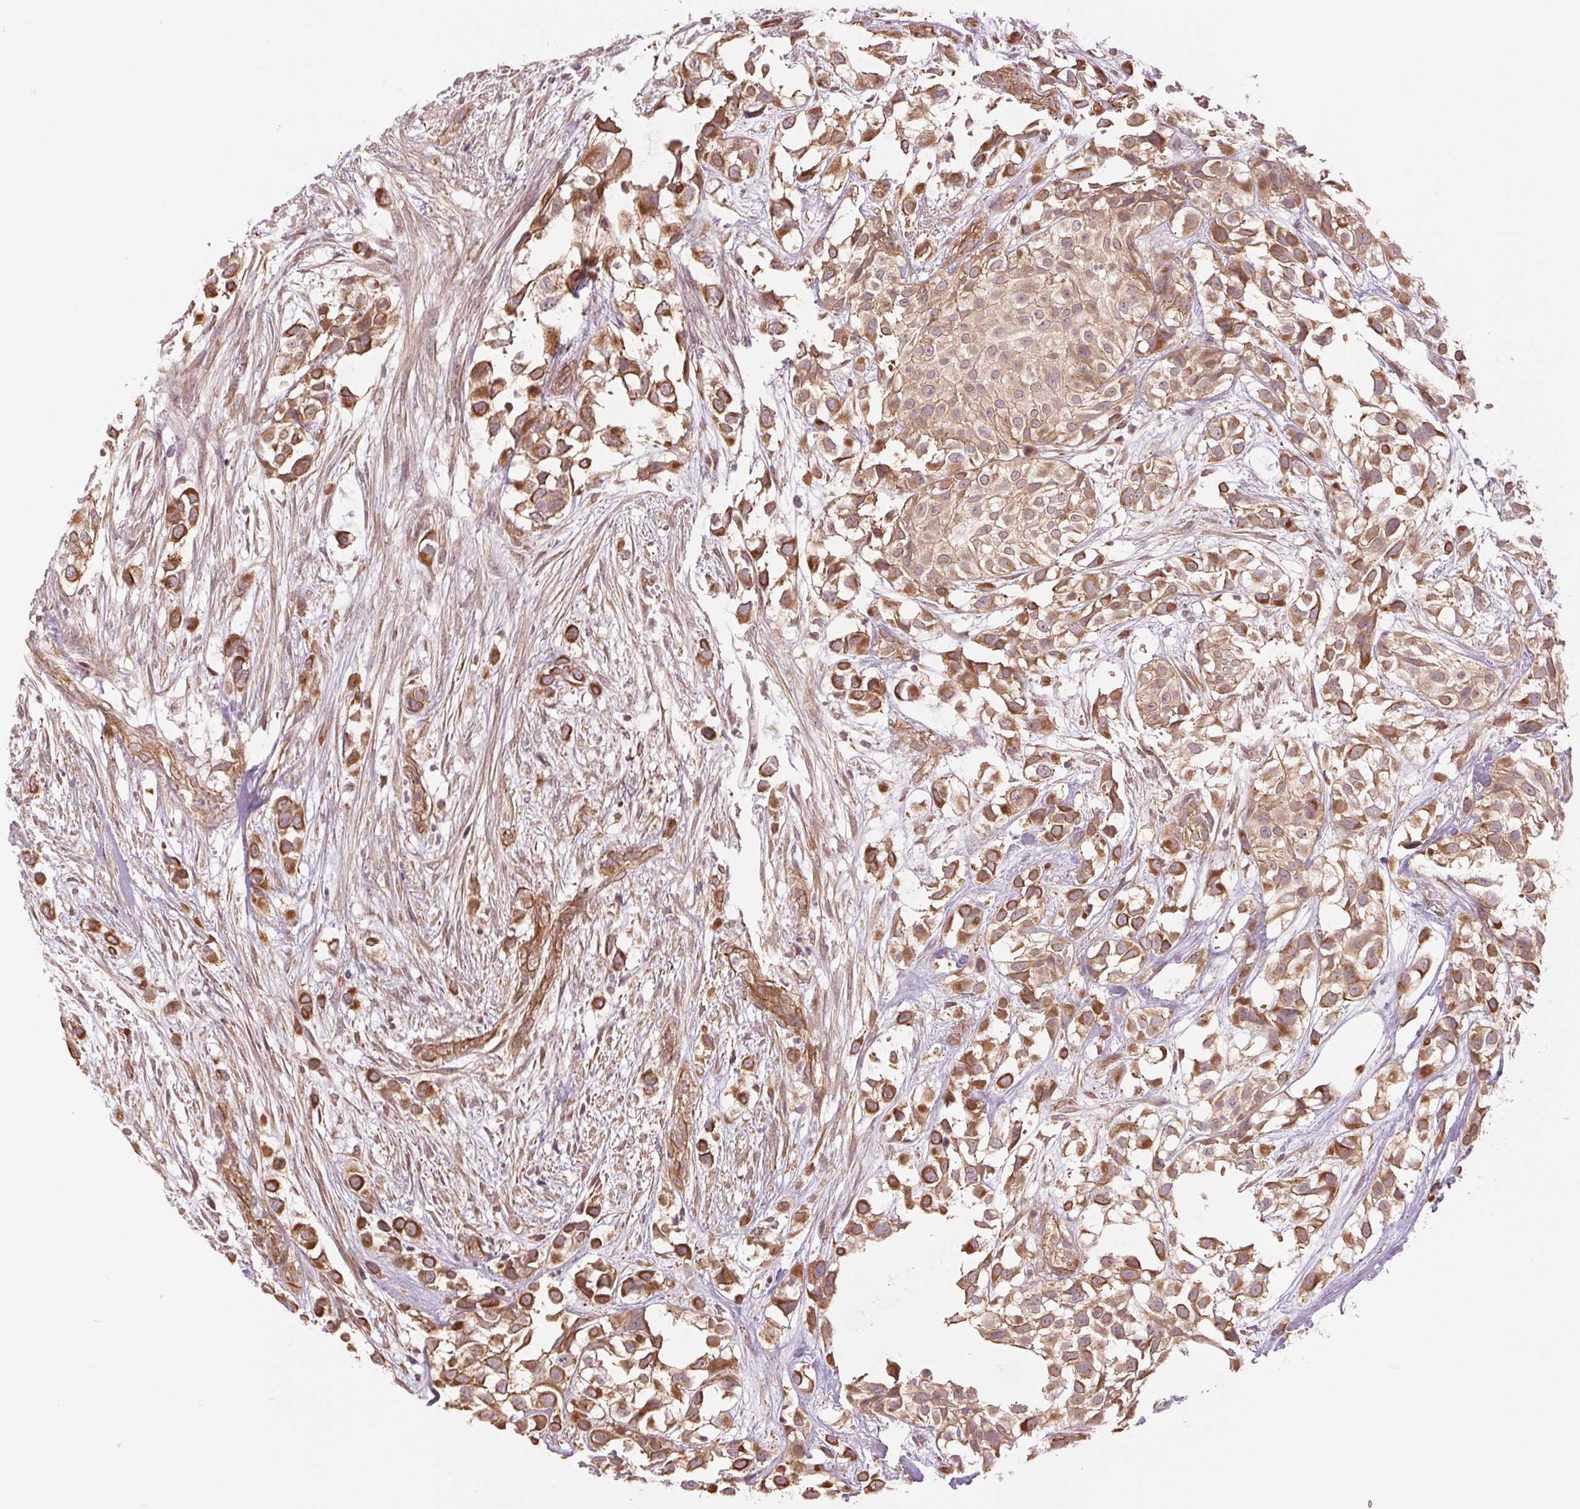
{"staining": {"intensity": "moderate", "quantity": ">75%", "location": "cytoplasmic/membranous"}, "tissue": "urothelial cancer", "cell_type": "Tumor cells", "image_type": "cancer", "snomed": [{"axis": "morphology", "description": "Urothelial carcinoma, High grade"}, {"axis": "topography", "description": "Urinary bladder"}], "caption": "Brown immunohistochemical staining in human urothelial cancer reveals moderate cytoplasmic/membranous expression in approximately >75% of tumor cells. (DAB (3,3'-diaminobenzidine) = brown stain, brightfield microscopy at high magnification).", "gene": "STARD7", "patient": {"sex": "male", "age": 56}}